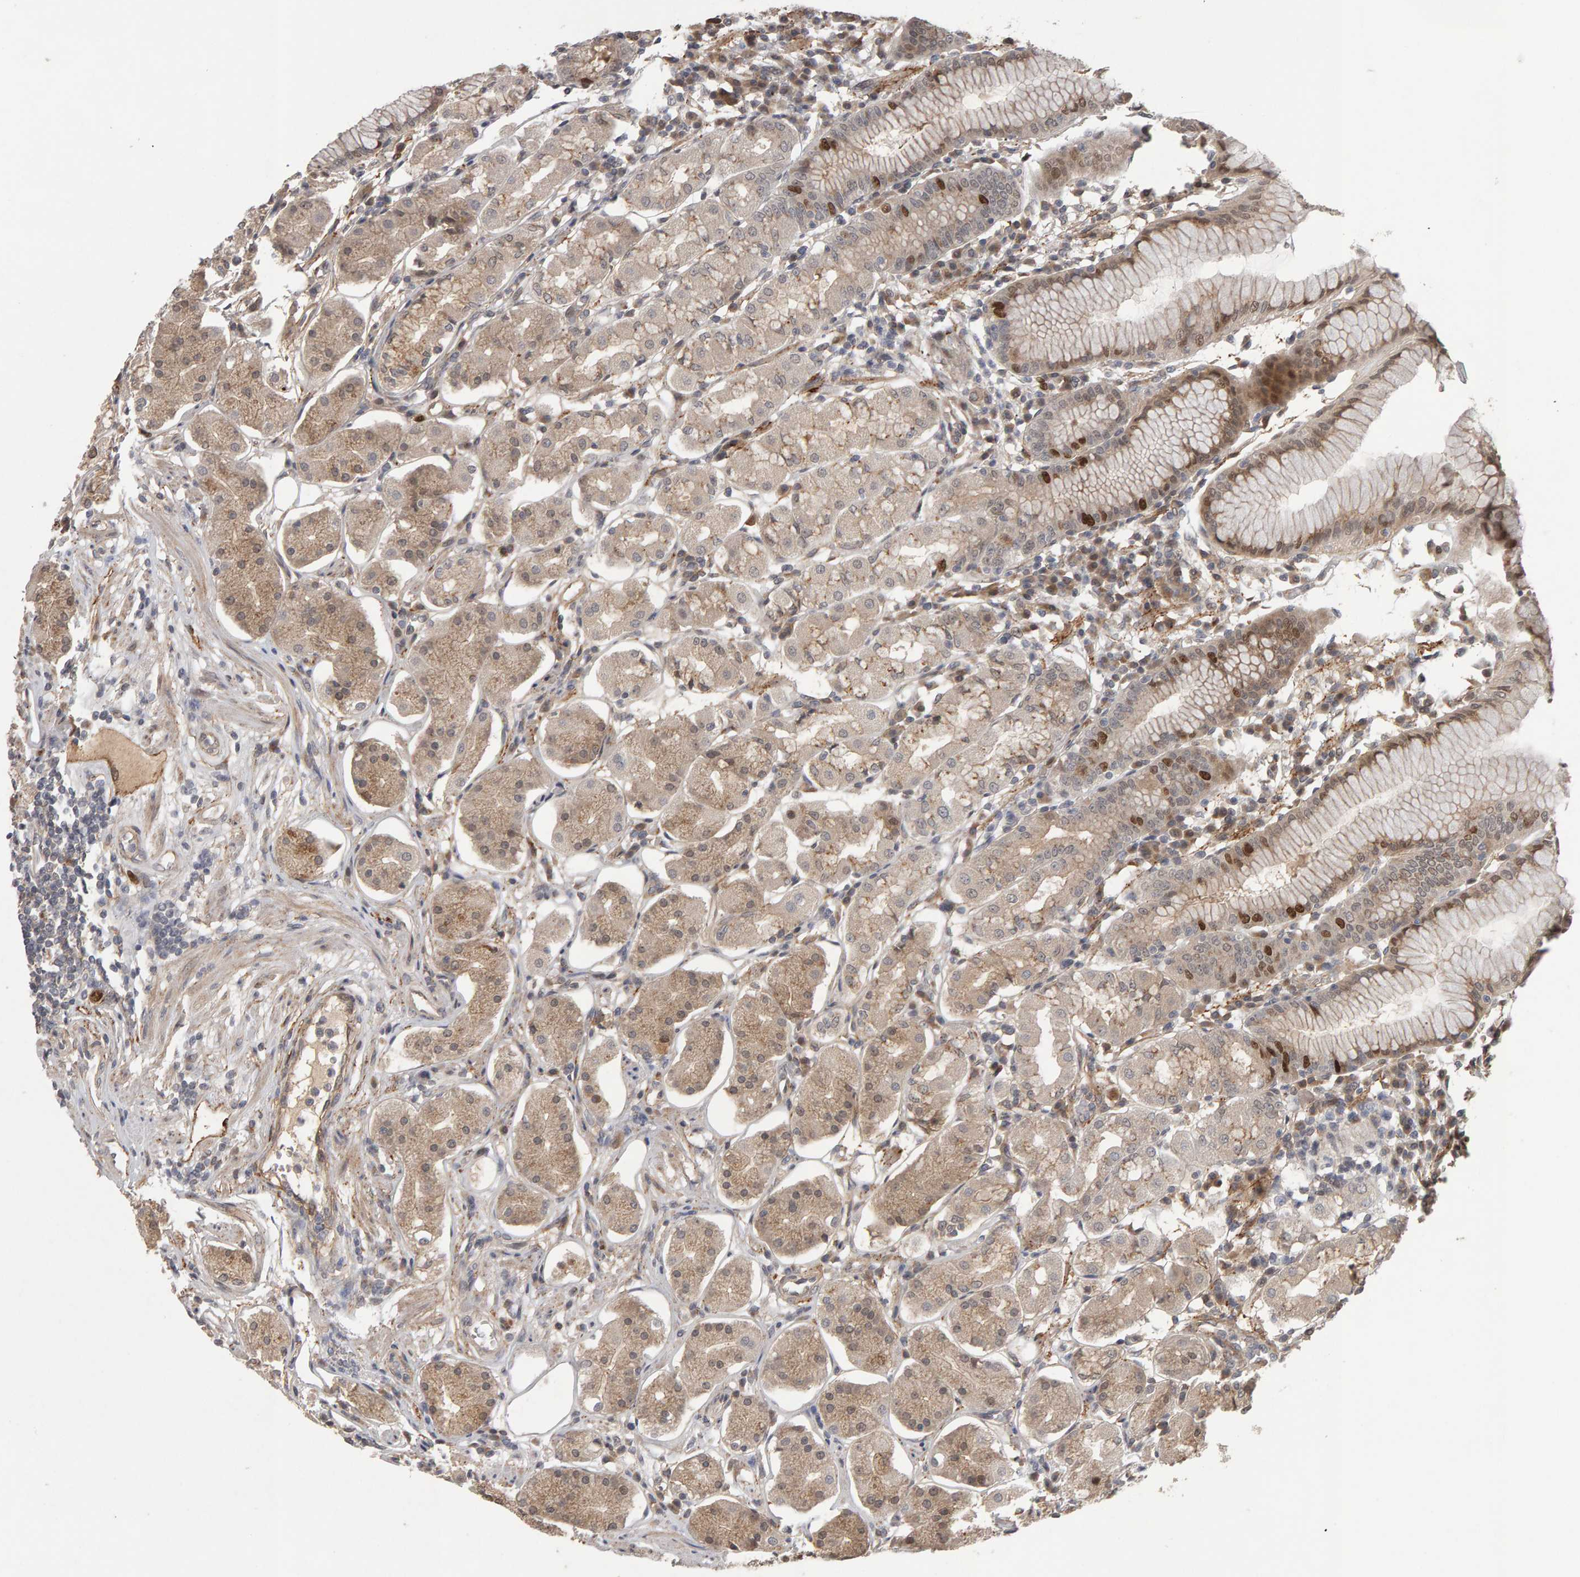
{"staining": {"intensity": "strong", "quantity": "<25%", "location": "cytoplasmic/membranous,nuclear"}, "tissue": "stomach", "cell_type": "Glandular cells", "image_type": "normal", "snomed": [{"axis": "morphology", "description": "Normal tissue, NOS"}, {"axis": "topography", "description": "Stomach"}, {"axis": "topography", "description": "Stomach, lower"}], "caption": "Strong cytoplasmic/membranous,nuclear expression is seen in about <25% of glandular cells in unremarkable stomach.", "gene": "CDCA5", "patient": {"sex": "female", "age": 56}}